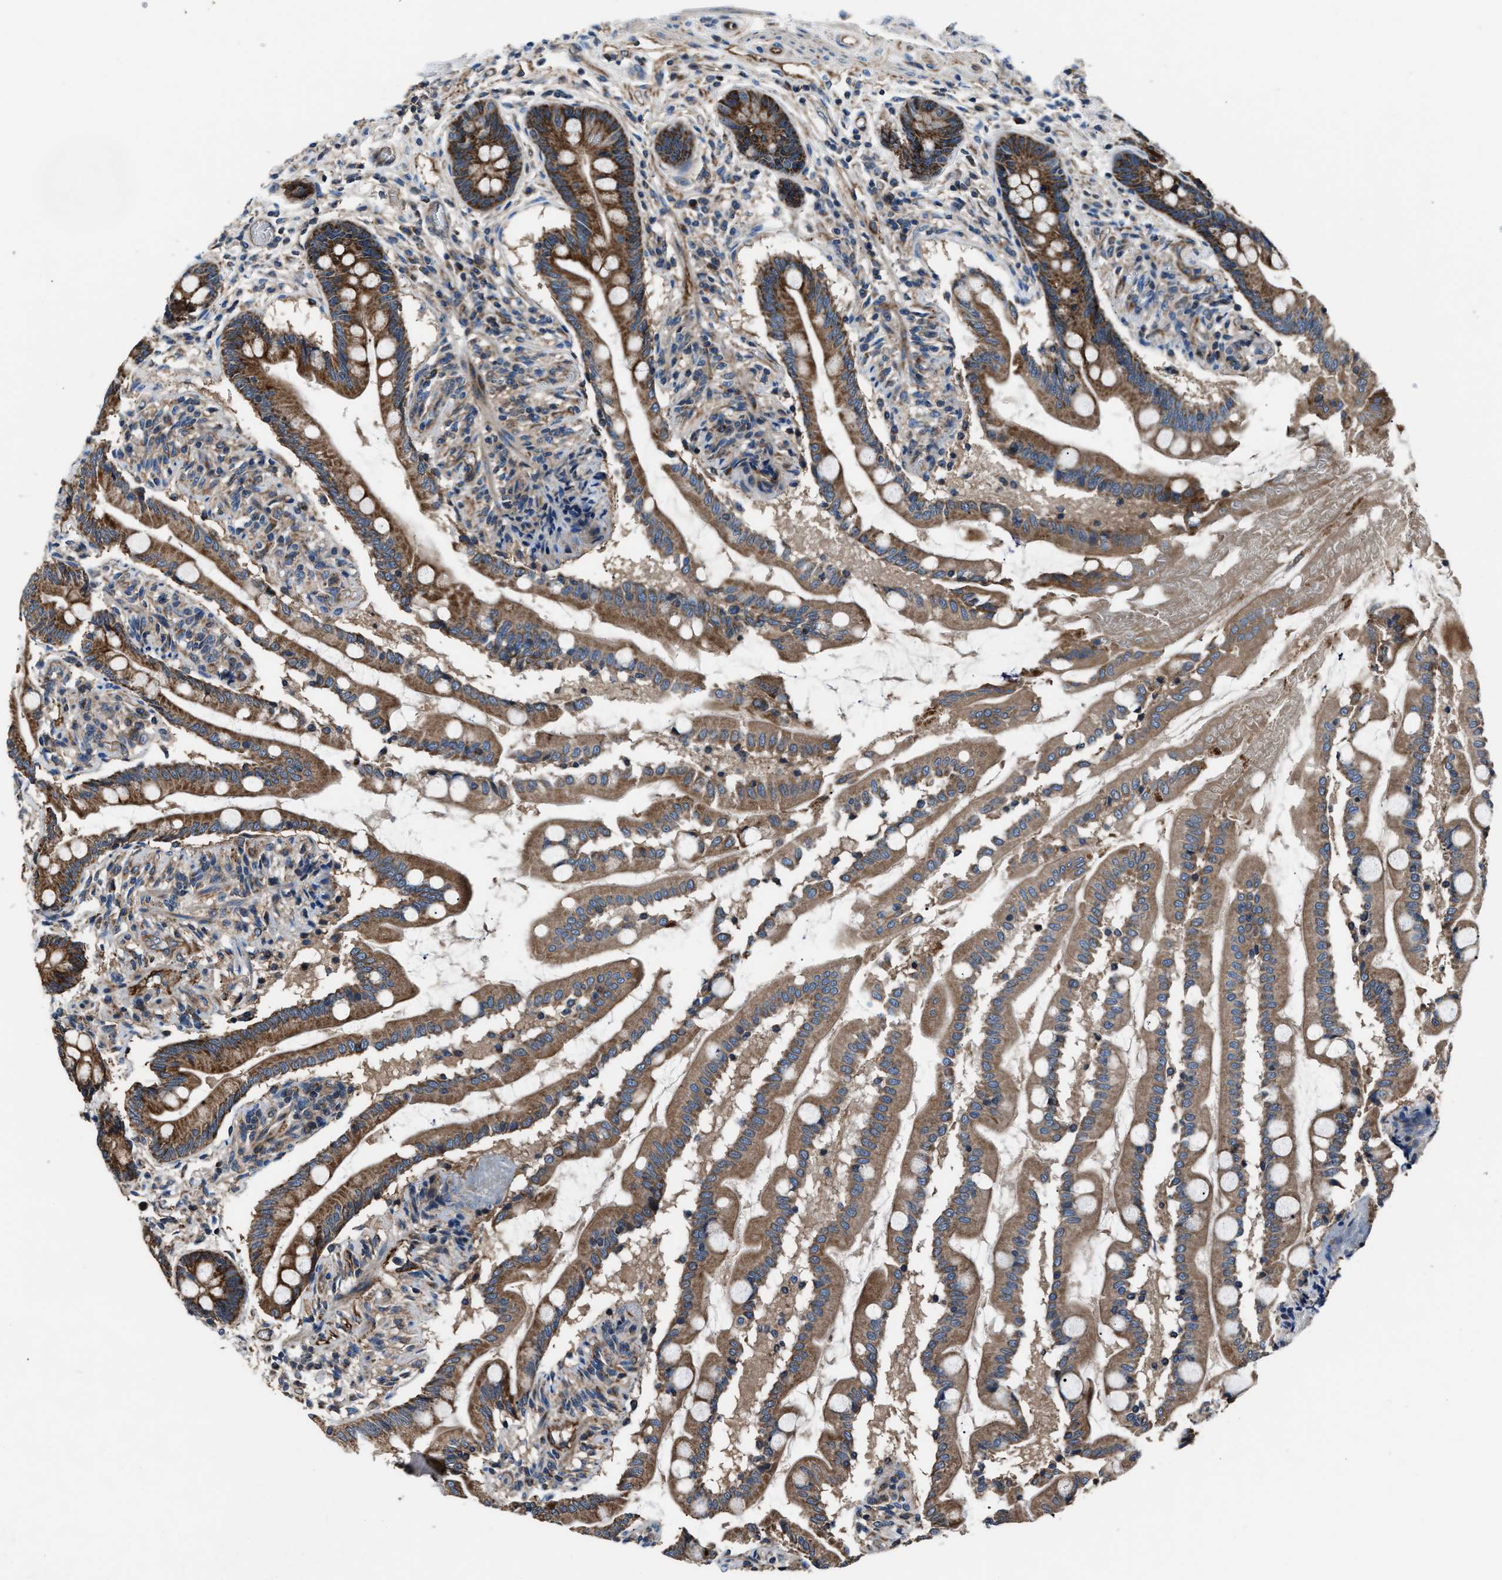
{"staining": {"intensity": "strong", "quantity": ">75%", "location": "cytoplasmic/membranous"}, "tissue": "small intestine", "cell_type": "Glandular cells", "image_type": "normal", "snomed": [{"axis": "morphology", "description": "Normal tissue, NOS"}, {"axis": "topography", "description": "Small intestine"}], "caption": "An IHC photomicrograph of normal tissue is shown. Protein staining in brown labels strong cytoplasmic/membranous positivity in small intestine within glandular cells. Using DAB (3,3'-diaminobenzidine) (brown) and hematoxylin (blue) stains, captured at high magnification using brightfield microscopy.", "gene": "ENSG00000281039", "patient": {"sex": "female", "age": 56}}